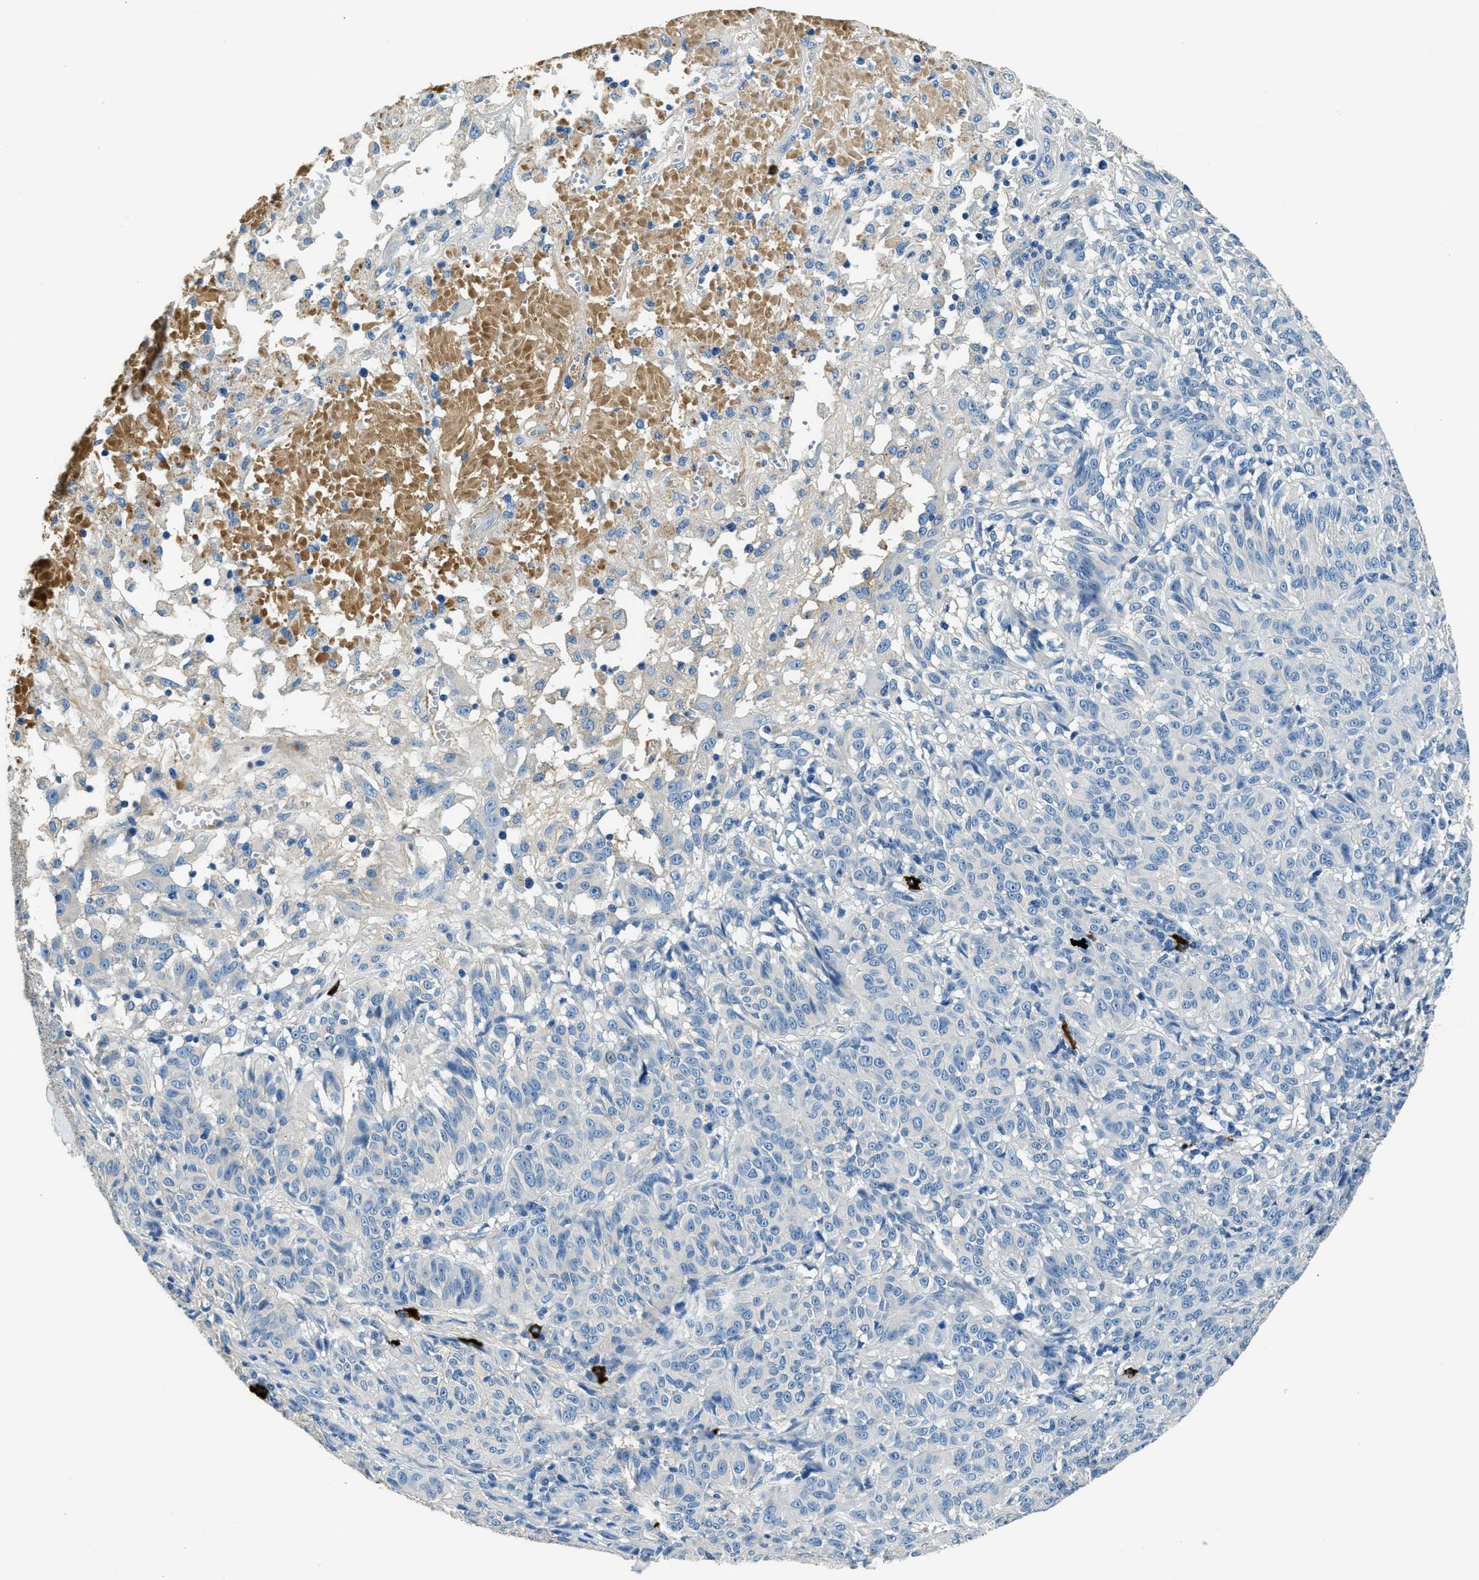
{"staining": {"intensity": "negative", "quantity": "none", "location": "none"}, "tissue": "melanoma", "cell_type": "Tumor cells", "image_type": "cancer", "snomed": [{"axis": "morphology", "description": "Malignant melanoma, NOS"}, {"axis": "topography", "description": "Skin"}], "caption": "The immunohistochemistry (IHC) histopathology image has no significant positivity in tumor cells of melanoma tissue.", "gene": "TMEM186", "patient": {"sex": "female", "age": 72}}